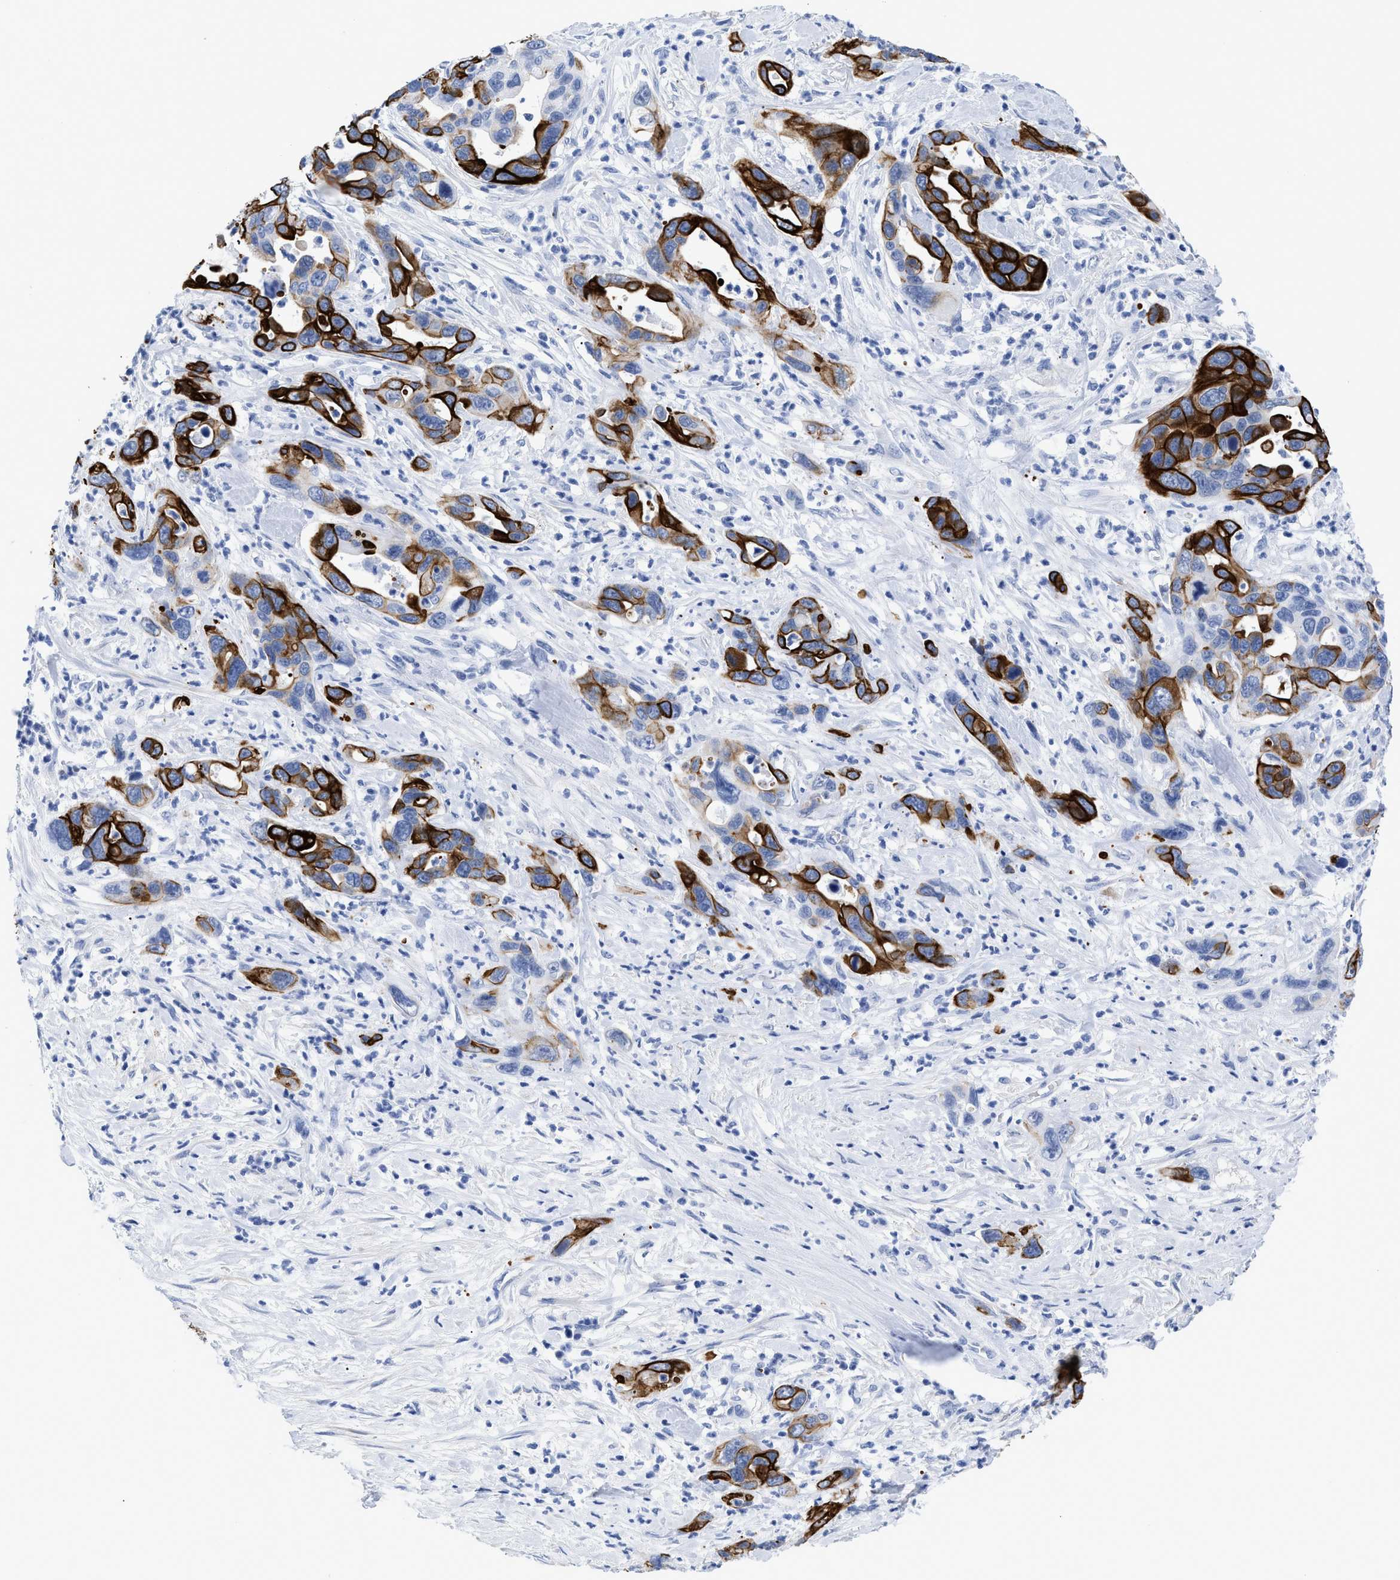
{"staining": {"intensity": "strong", "quantity": ">75%", "location": "cytoplasmic/membranous"}, "tissue": "pancreatic cancer", "cell_type": "Tumor cells", "image_type": "cancer", "snomed": [{"axis": "morphology", "description": "Adenocarcinoma, NOS"}, {"axis": "topography", "description": "Pancreas"}], "caption": "Tumor cells demonstrate strong cytoplasmic/membranous expression in approximately >75% of cells in pancreatic cancer.", "gene": "DUSP26", "patient": {"sex": "female", "age": 70}}